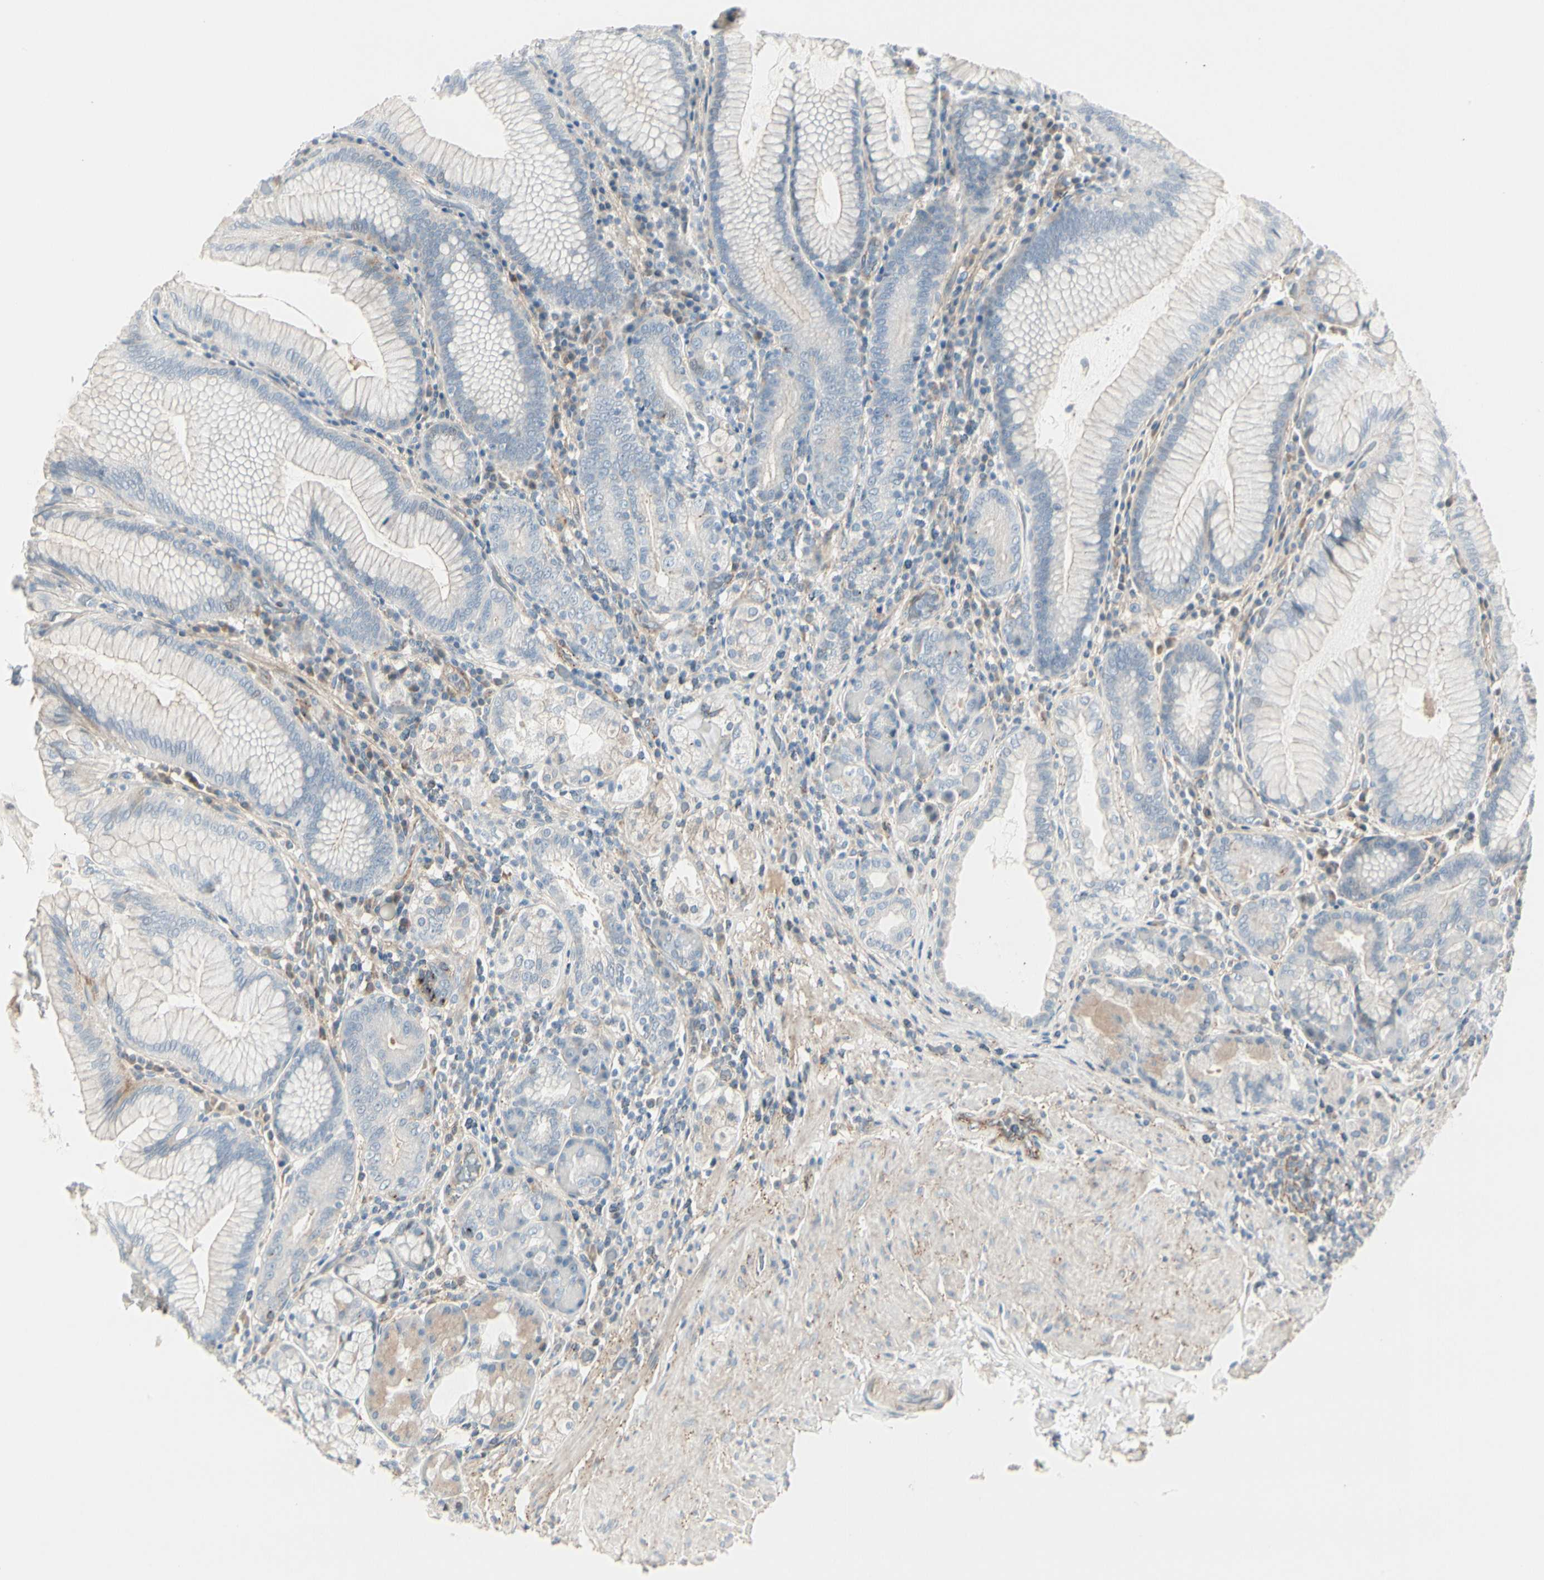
{"staining": {"intensity": "weak", "quantity": "<25%", "location": "cytoplasmic/membranous"}, "tissue": "stomach", "cell_type": "Glandular cells", "image_type": "normal", "snomed": [{"axis": "morphology", "description": "Normal tissue, NOS"}, {"axis": "topography", "description": "Stomach, lower"}], "caption": "High power microscopy image of an immunohistochemistry (IHC) histopathology image of benign stomach, revealing no significant staining in glandular cells.", "gene": "CACNA2D1", "patient": {"sex": "female", "age": 76}}